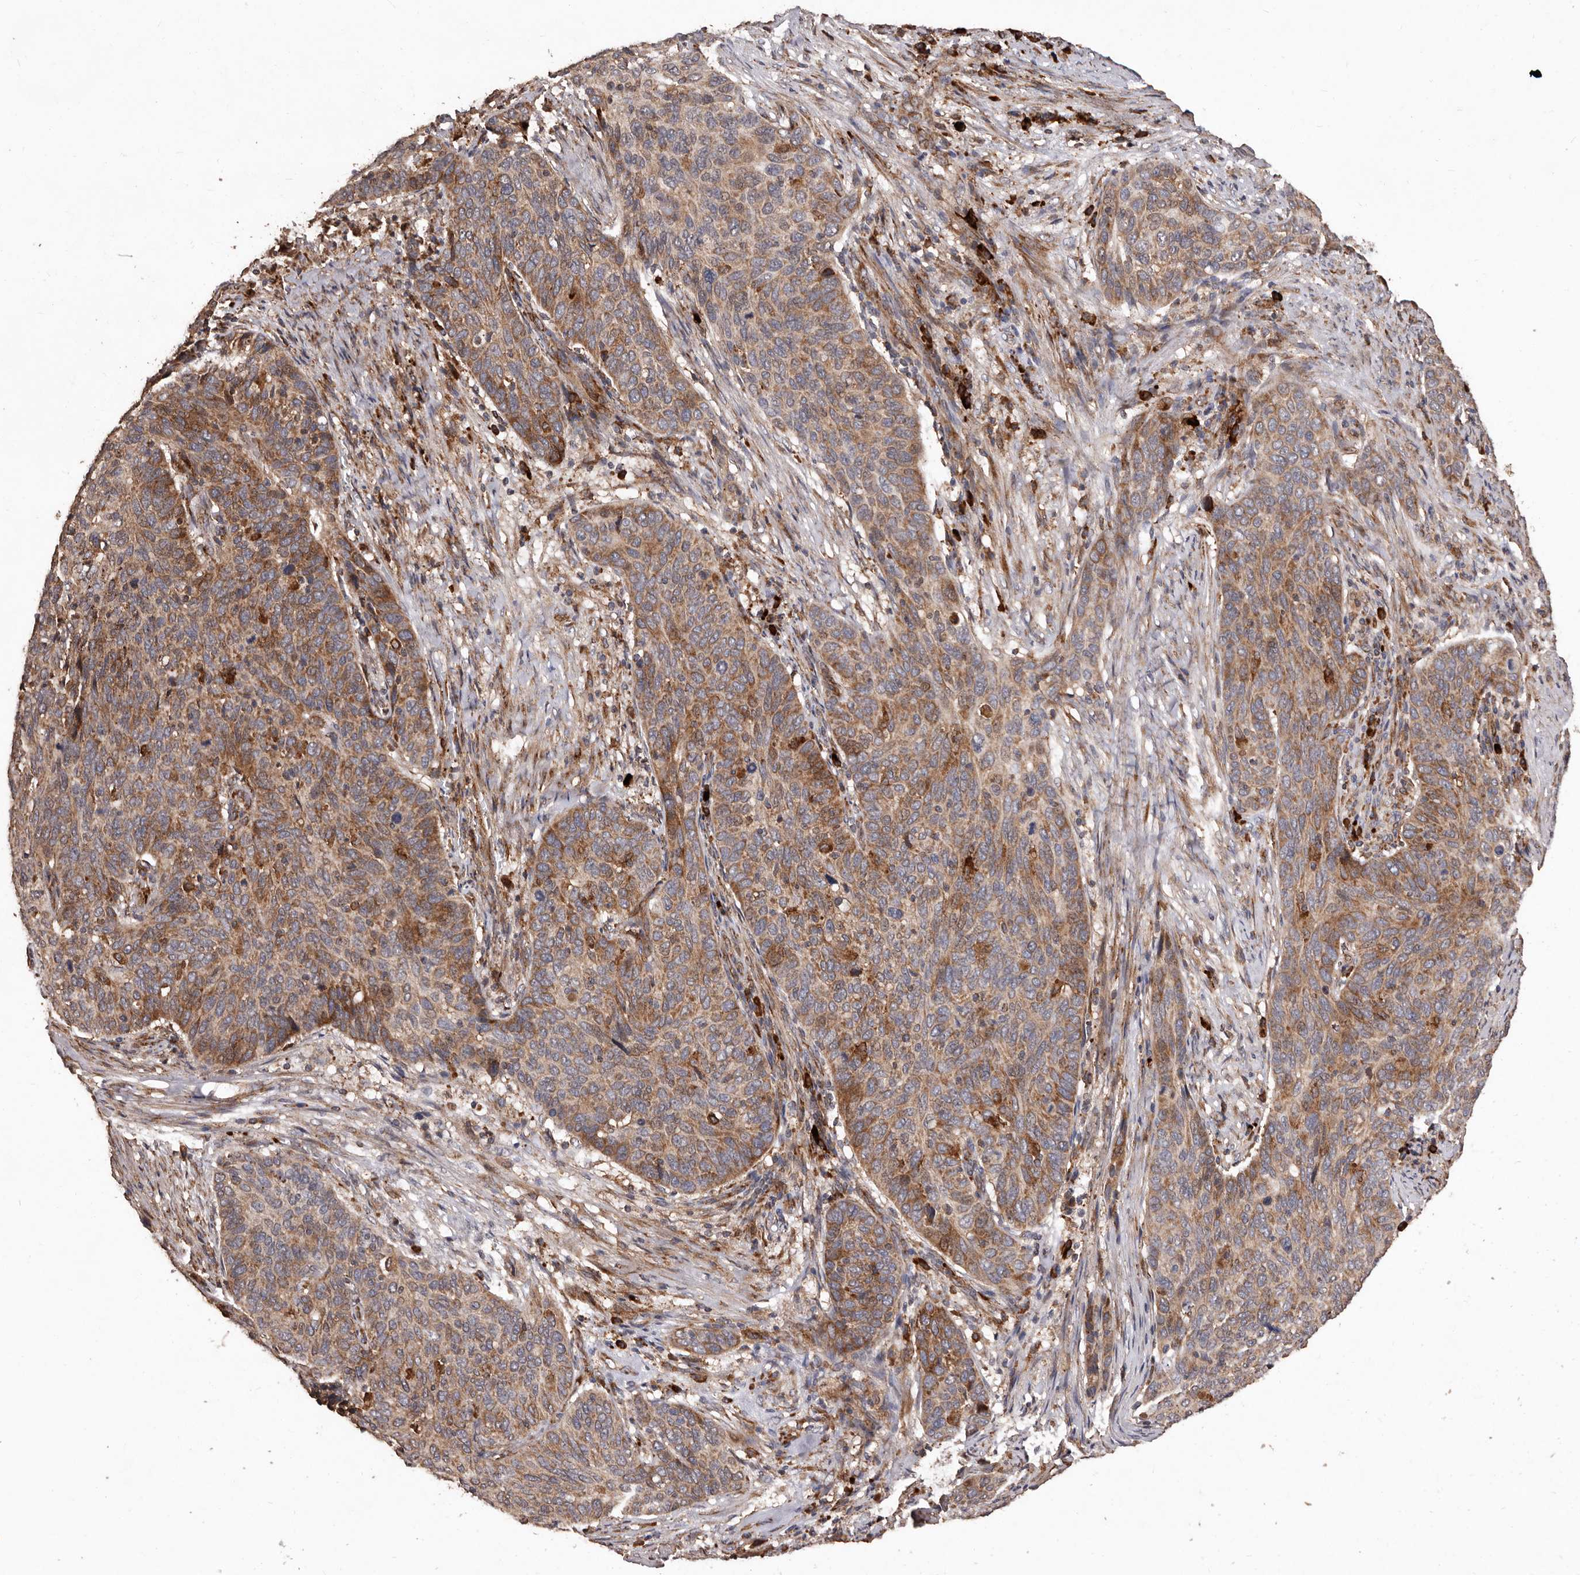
{"staining": {"intensity": "moderate", "quantity": ">75%", "location": "cytoplasmic/membranous"}, "tissue": "cervical cancer", "cell_type": "Tumor cells", "image_type": "cancer", "snomed": [{"axis": "morphology", "description": "Squamous cell carcinoma, NOS"}, {"axis": "topography", "description": "Cervix"}], "caption": "A histopathology image of cervical cancer stained for a protein shows moderate cytoplasmic/membranous brown staining in tumor cells.", "gene": "STEAP2", "patient": {"sex": "female", "age": 60}}